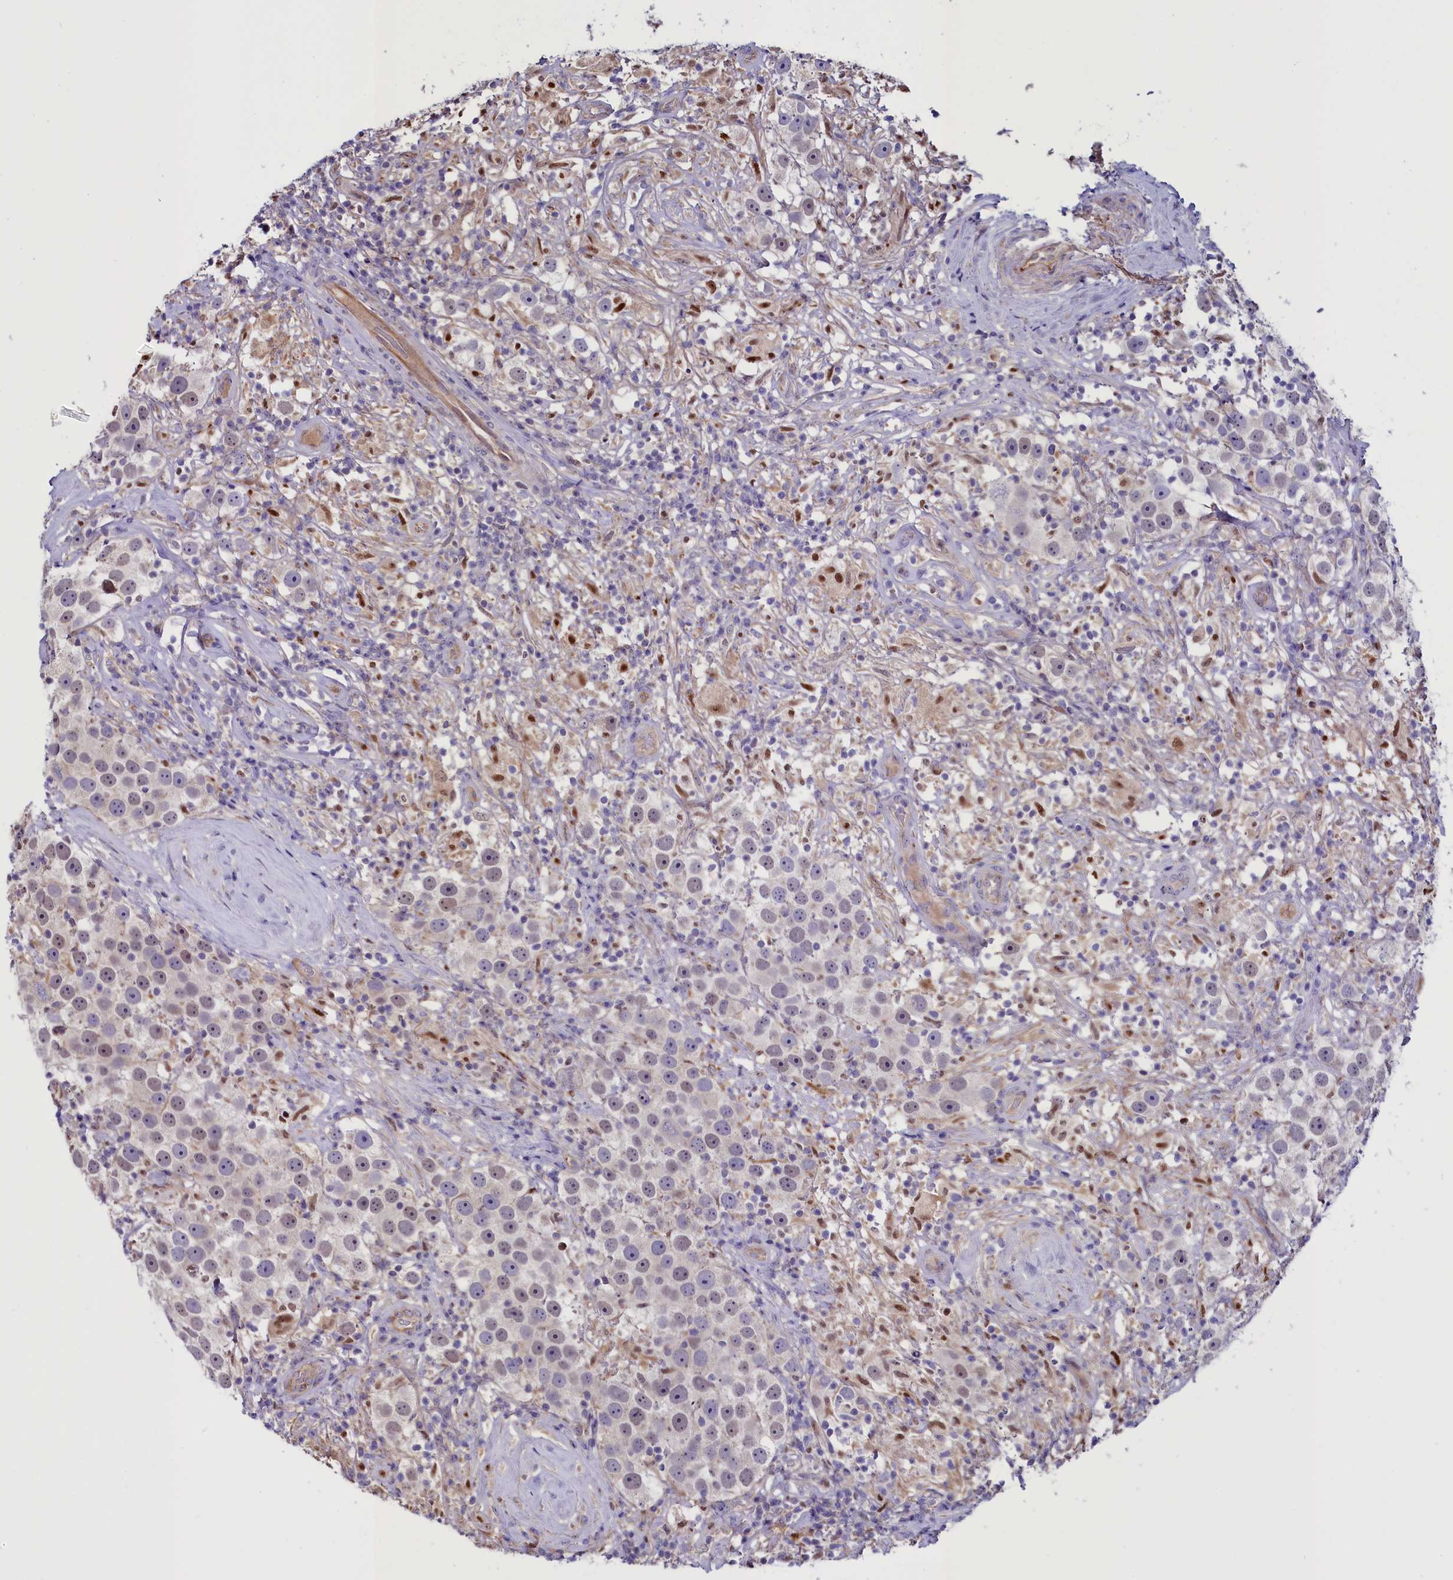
{"staining": {"intensity": "weak", "quantity": "<25%", "location": "nuclear"}, "tissue": "testis cancer", "cell_type": "Tumor cells", "image_type": "cancer", "snomed": [{"axis": "morphology", "description": "Seminoma, NOS"}, {"axis": "topography", "description": "Testis"}], "caption": "DAB (3,3'-diaminobenzidine) immunohistochemical staining of testis seminoma demonstrates no significant staining in tumor cells.", "gene": "PDILT", "patient": {"sex": "male", "age": 49}}